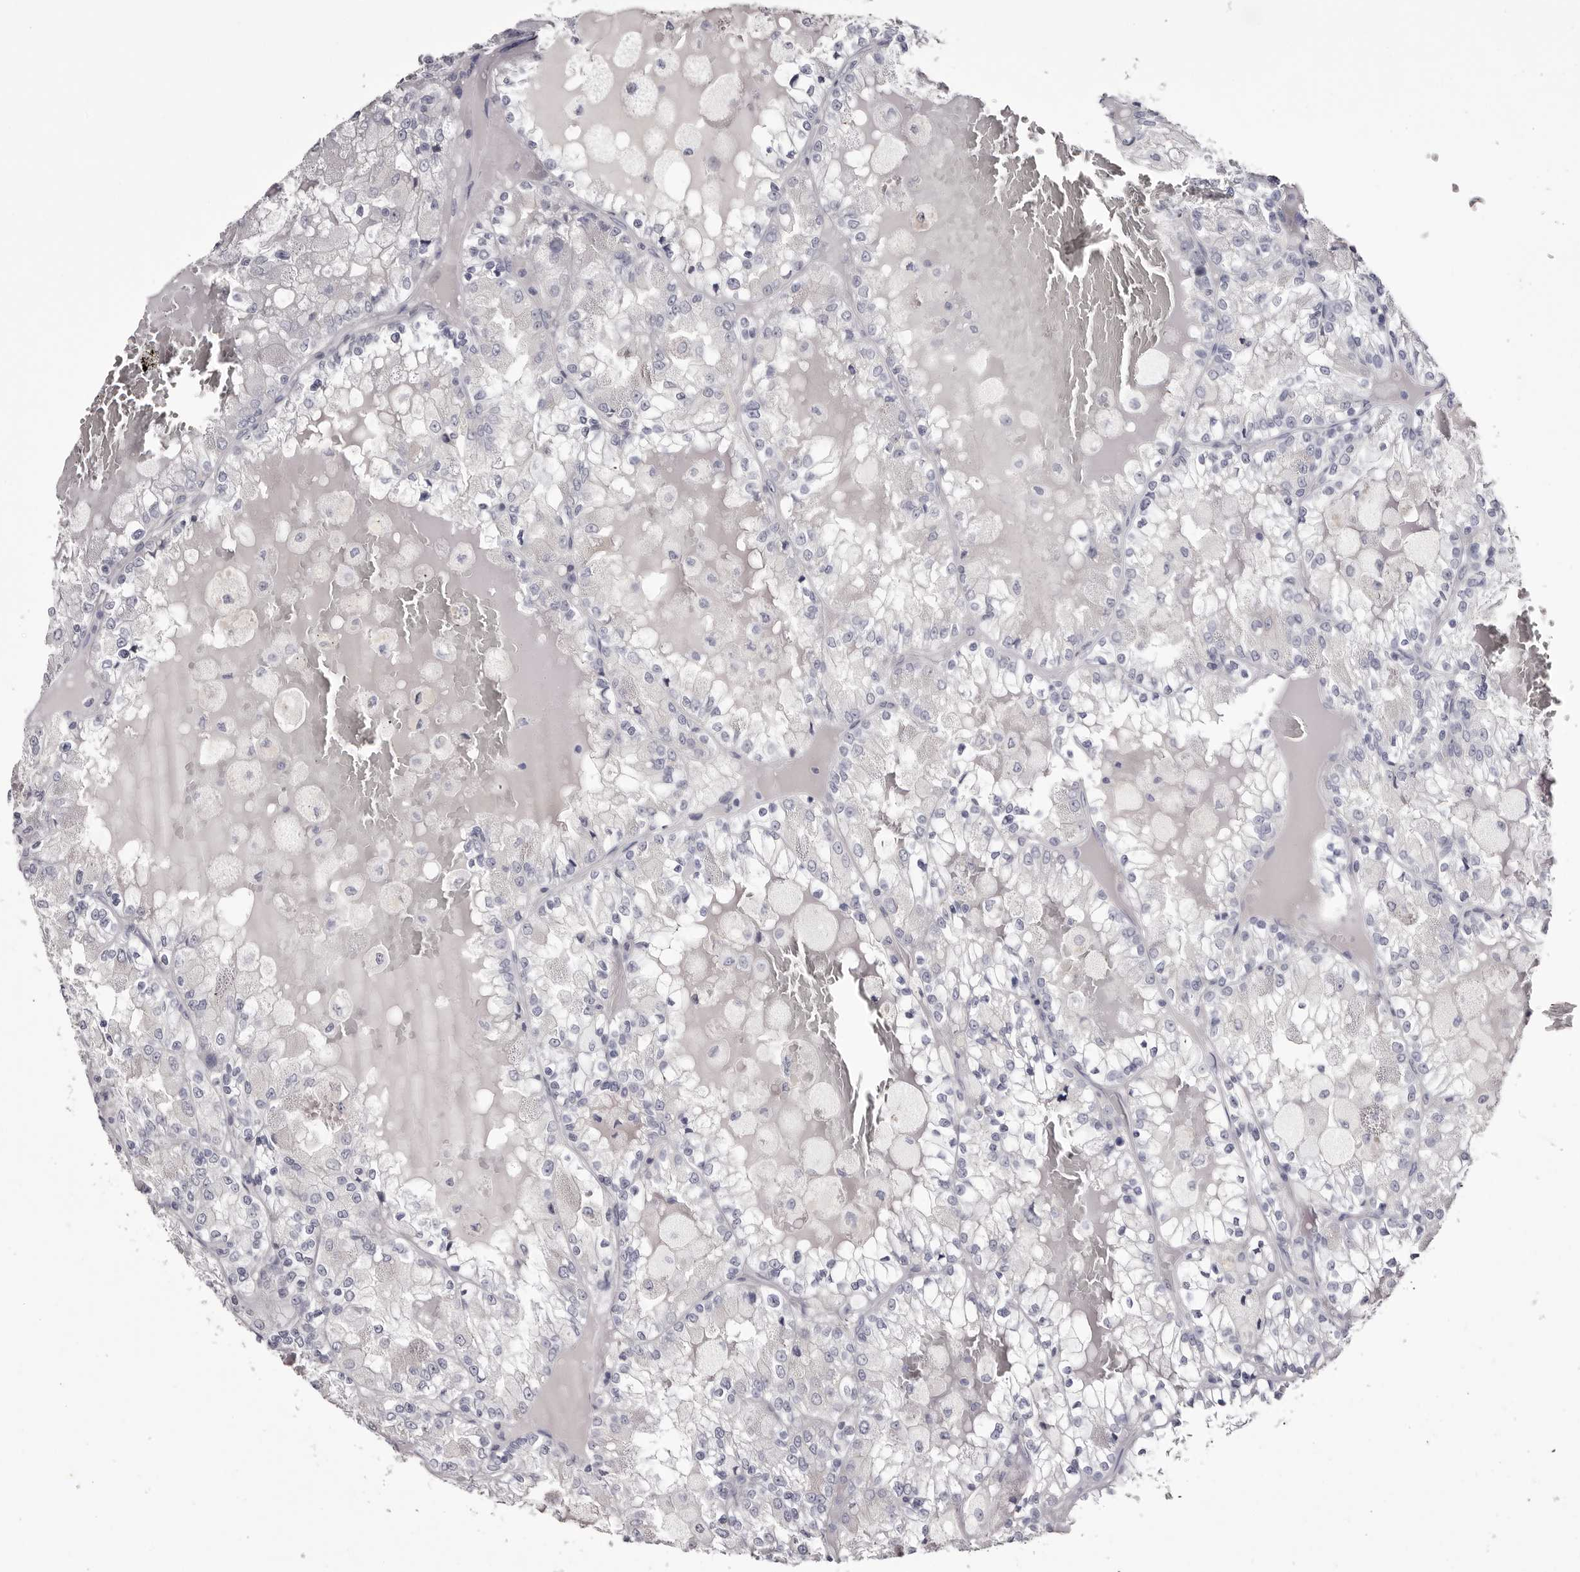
{"staining": {"intensity": "negative", "quantity": "none", "location": "none"}, "tissue": "renal cancer", "cell_type": "Tumor cells", "image_type": "cancer", "snomed": [{"axis": "morphology", "description": "Adenocarcinoma, NOS"}, {"axis": "topography", "description": "Kidney"}], "caption": "This is an immunohistochemistry histopathology image of human renal adenocarcinoma. There is no expression in tumor cells.", "gene": "CA6", "patient": {"sex": "female", "age": 56}}